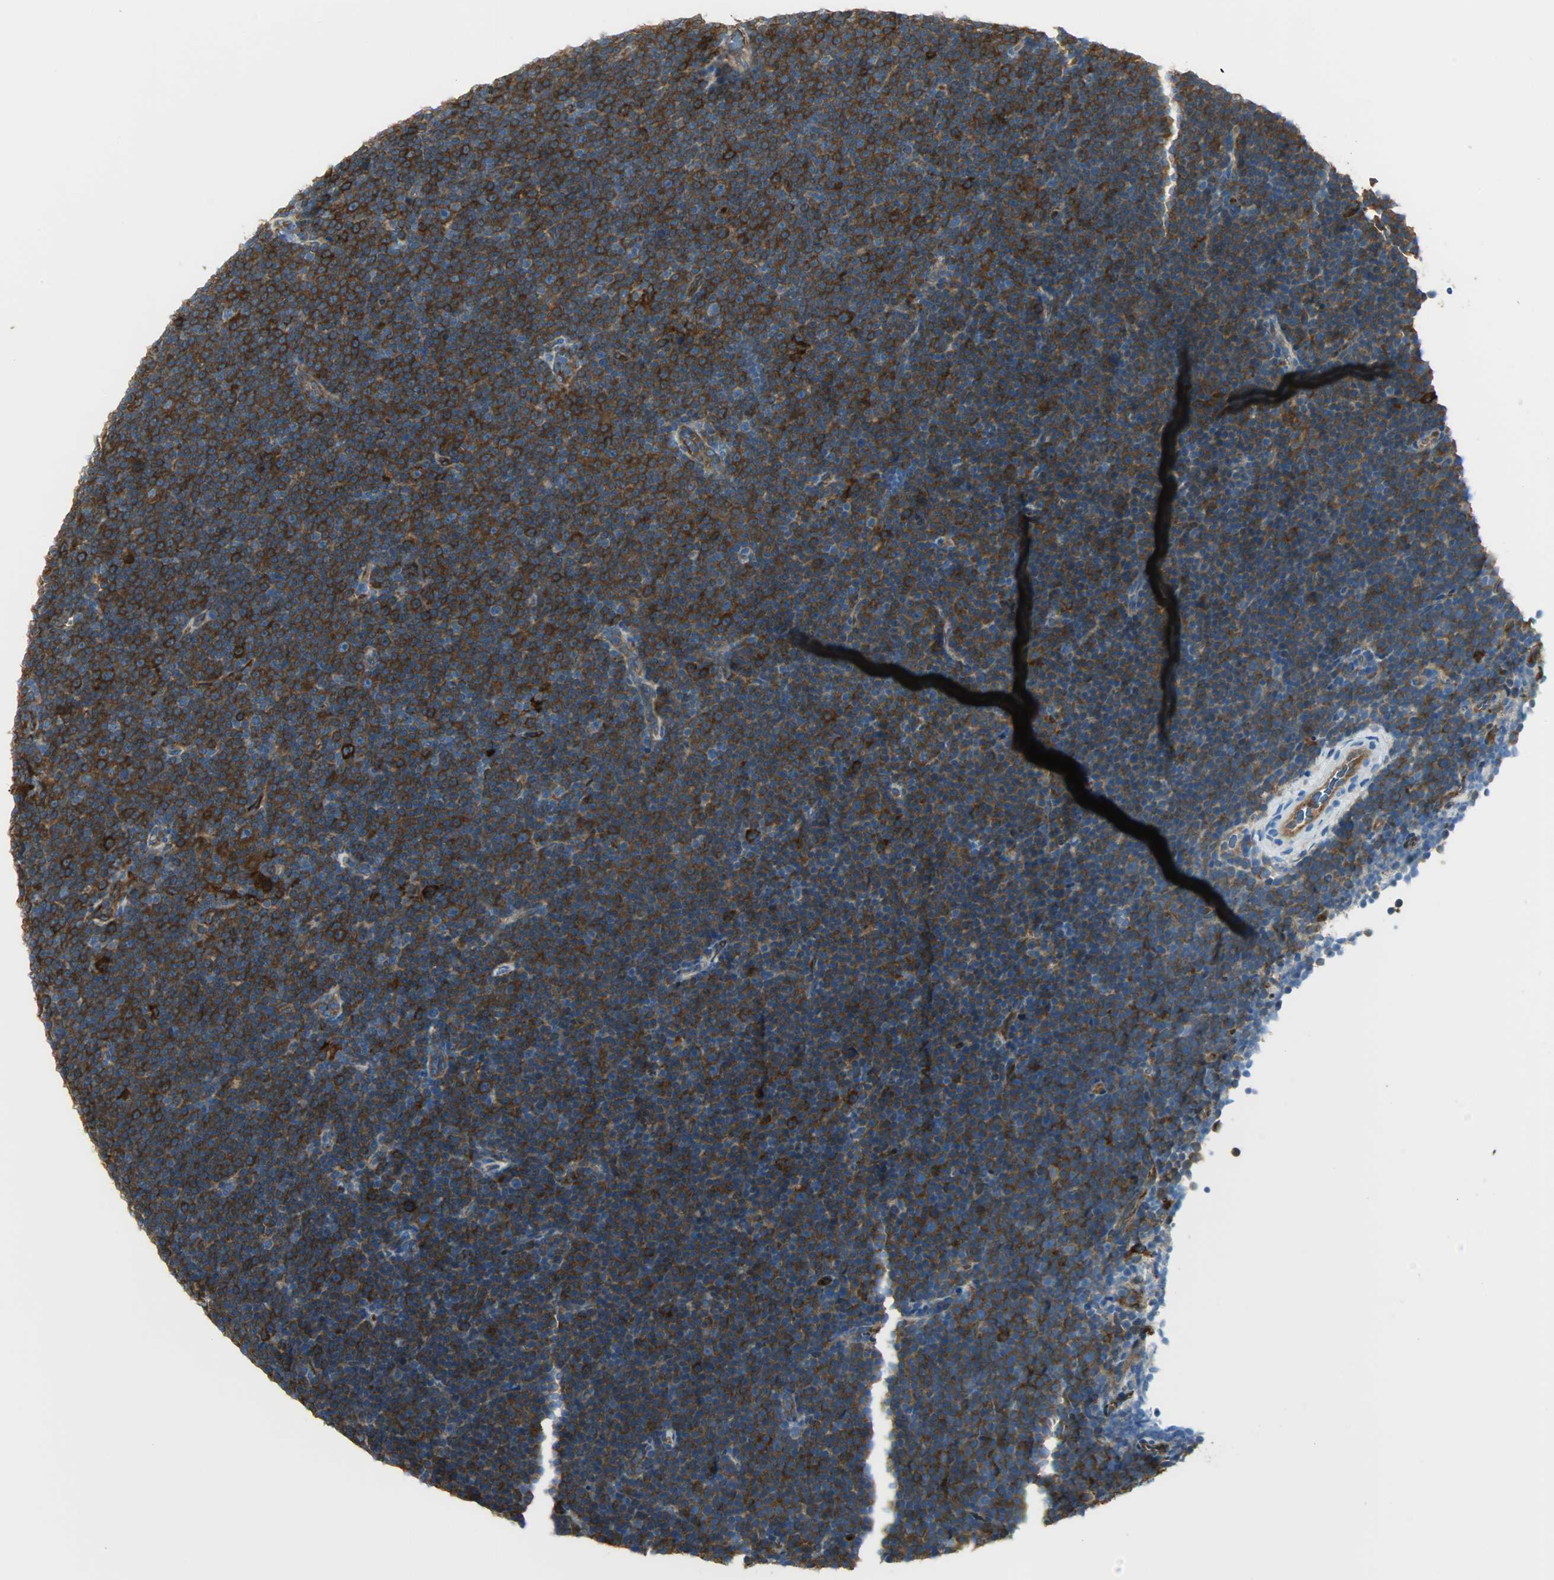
{"staining": {"intensity": "strong", "quantity": ">75%", "location": "cytoplasmic/membranous"}, "tissue": "lymphoma", "cell_type": "Tumor cells", "image_type": "cancer", "snomed": [{"axis": "morphology", "description": "Malignant lymphoma, non-Hodgkin's type, Low grade"}, {"axis": "topography", "description": "Lymph node"}], "caption": "Low-grade malignant lymphoma, non-Hodgkin's type tissue displays strong cytoplasmic/membranous expression in about >75% of tumor cells", "gene": "WARS1", "patient": {"sex": "female", "age": 67}}